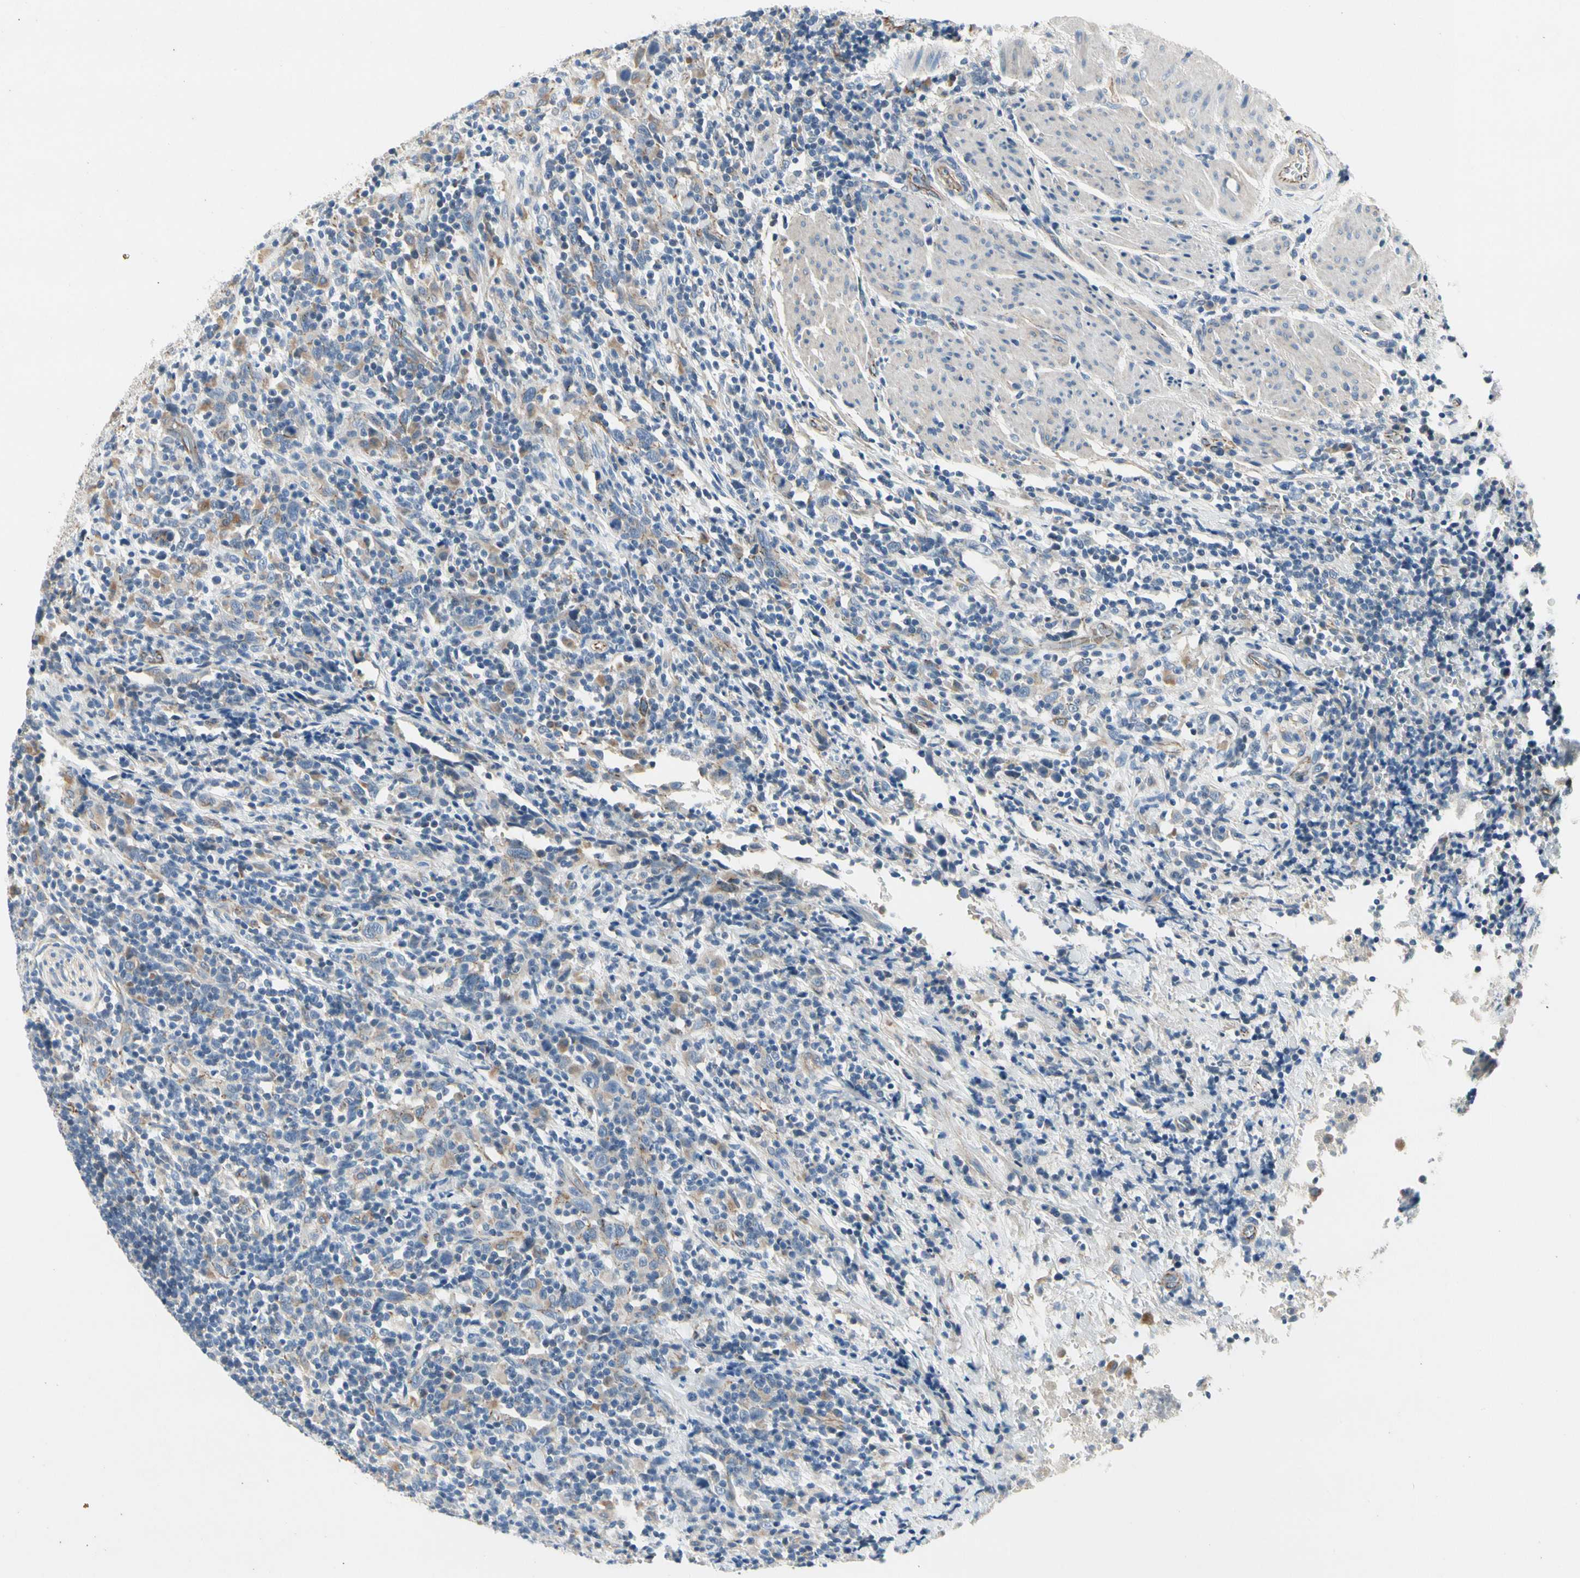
{"staining": {"intensity": "moderate", "quantity": "25%-75%", "location": "cytoplasmic/membranous"}, "tissue": "urothelial cancer", "cell_type": "Tumor cells", "image_type": "cancer", "snomed": [{"axis": "morphology", "description": "Urothelial carcinoma, High grade"}, {"axis": "topography", "description": "Urinary bladder"}], "caption": "Tumor cells reveal medium levels of moderate cytoplasmic/membranous staining in approximately 25%-75% of cells in urothelial carcinoma (high-grade). Using DAB (3,3'-diaminobenzidine) (brown) and hematoxylin (blue) stains, captured at high magnification using brightfield microscopy.", "gene": "LGR6", "patient": {"sex": "male", "age": 61}}